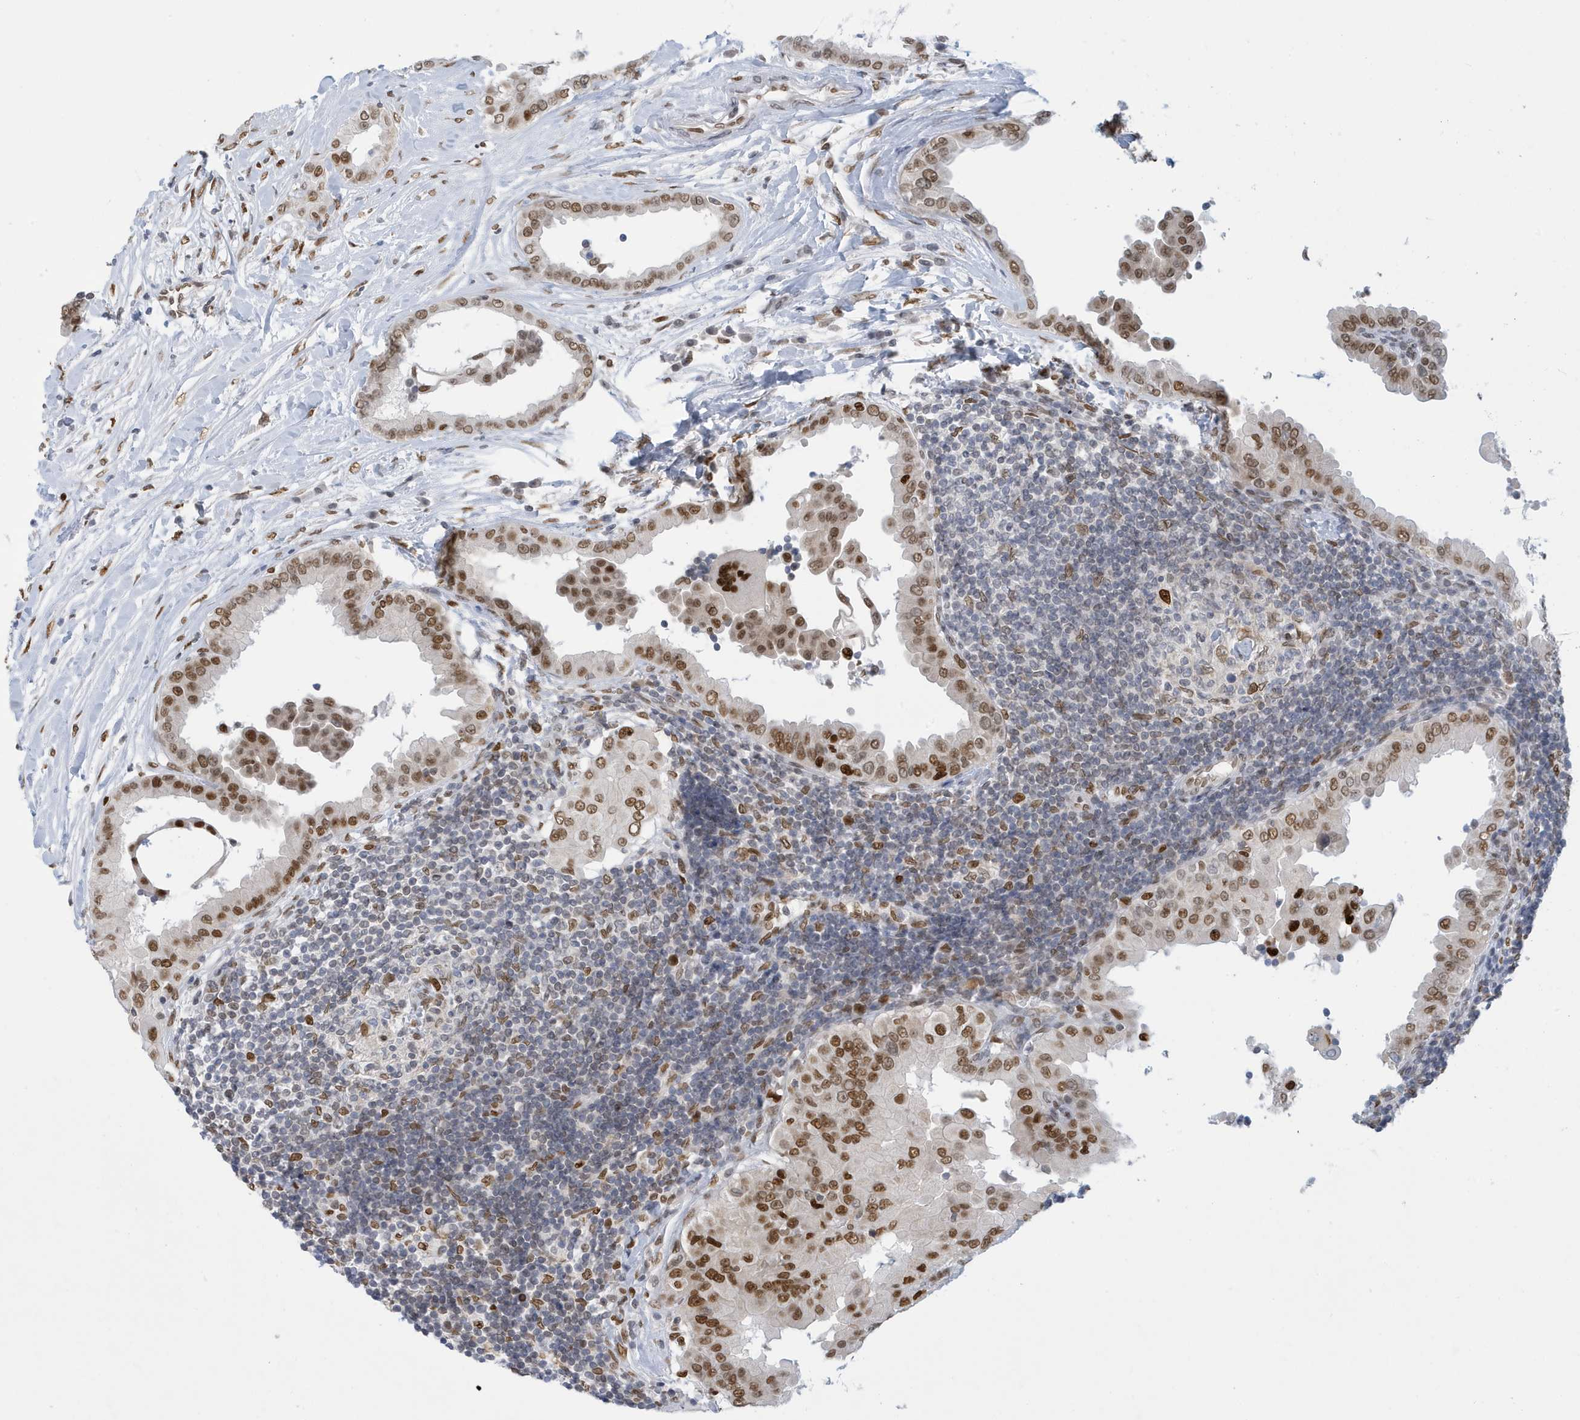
{"staining": {"intensity": "moderate", "quantity": ">75%", "location": "cytoplasmic/membranous,nuclear"}, "tissue": "thyroid cancer", "cell_type": "Tumor cells", "image_type": "cancer", "snomed": [{"axis": "morphology", "description": "Papillary adenocarcinoma, NOS"}, {"axis": "topography", "description": "Thyroid gland"}], "caption": "Immunohistochemistry (IHC) photomicrograph of neoplastic tissue: thyroid cancer (papillary adenocarcinoma) stained using immunohistochemistry shows medium levels of moderate protein expression localized specifically in the cytoplasmic/membranous and nuclear of tumor cells, appearing as a cytoplasmic/membranous and nuclear brown color.", "gene": "PCYT1A", "patient": {"sex": "male", "age": 33}}